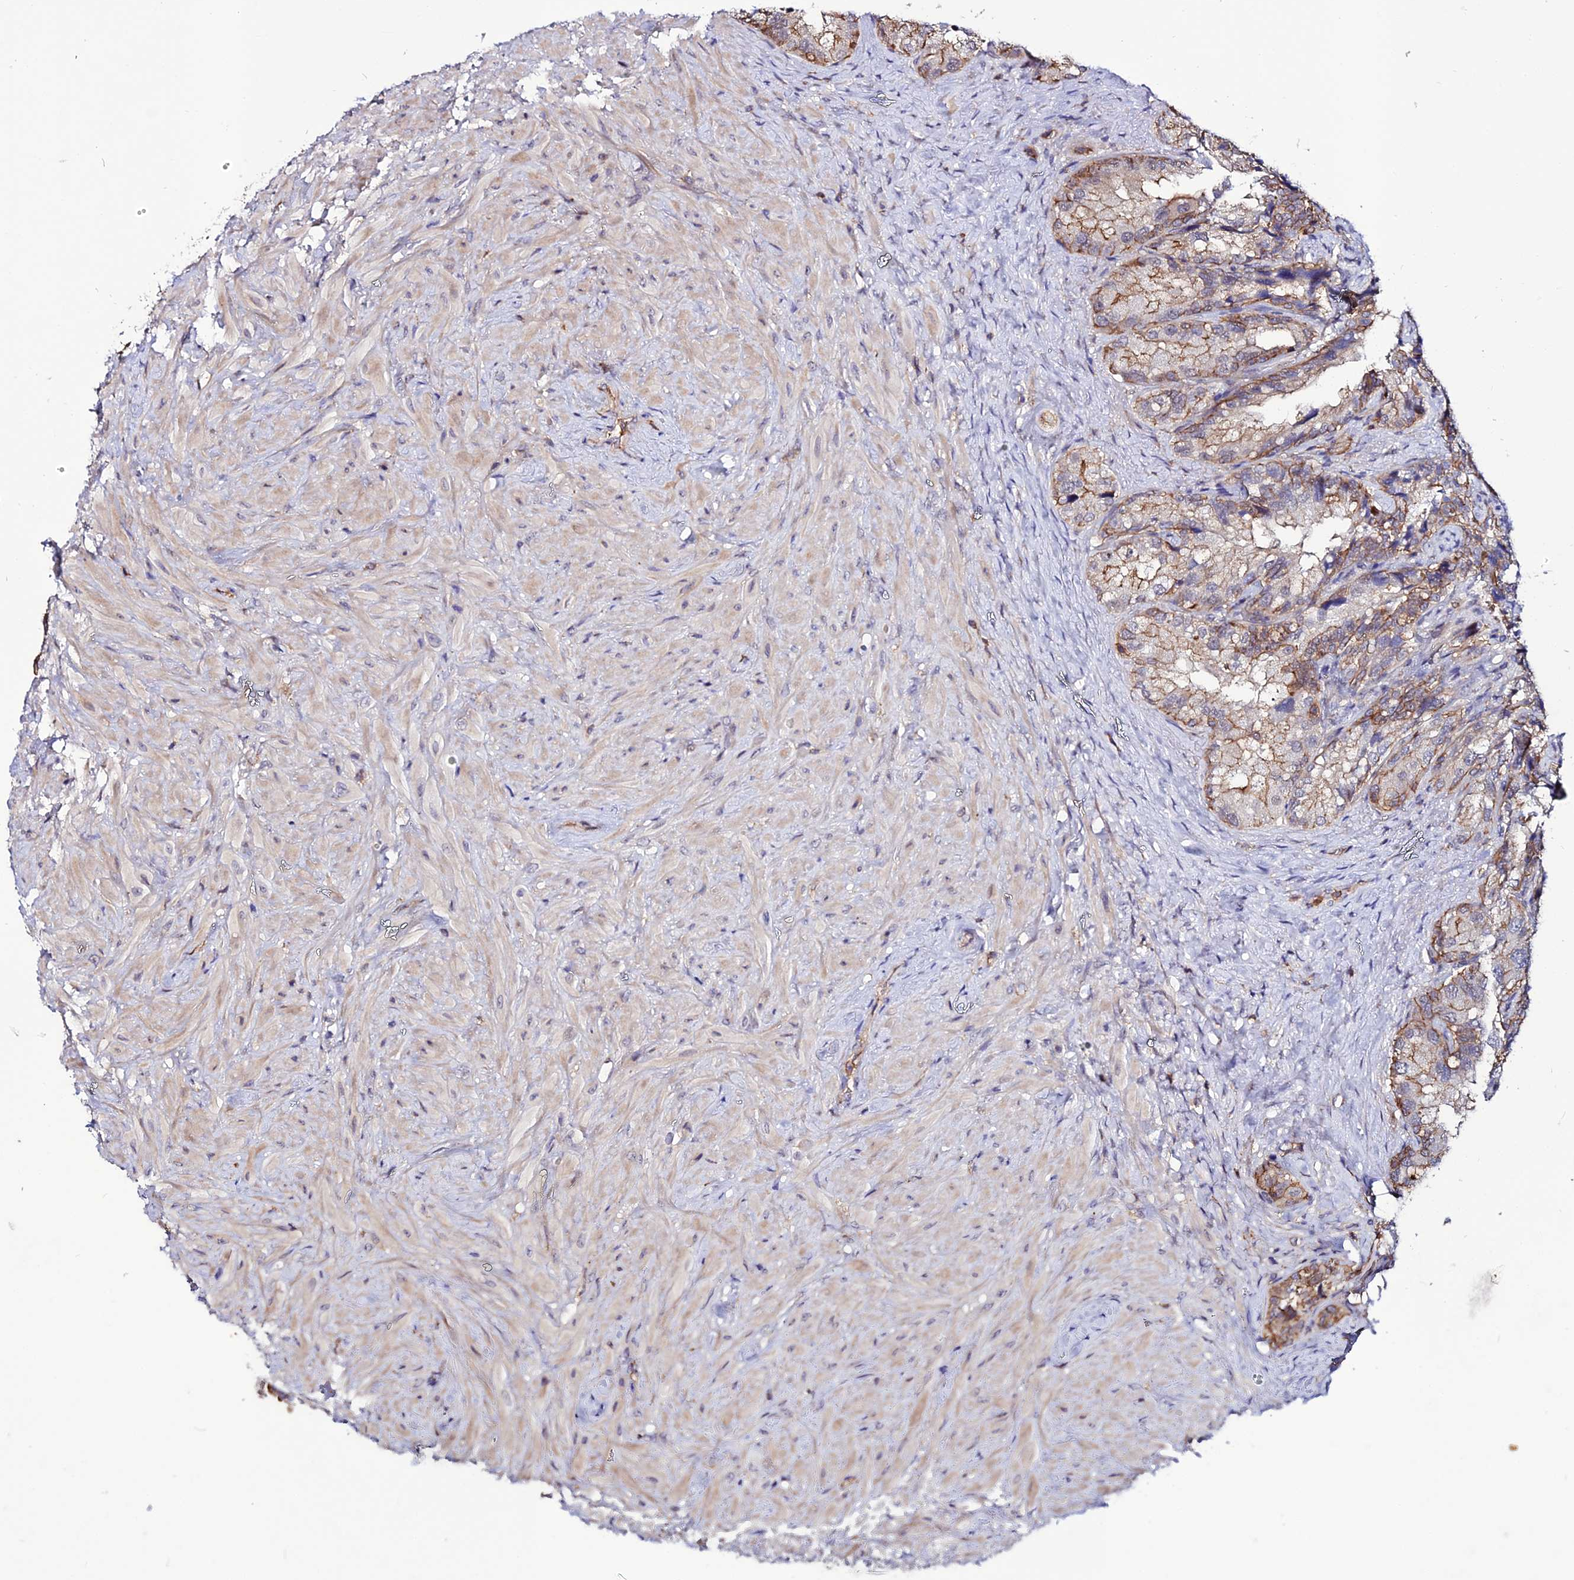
{"staining": {"intensity": "moderate", "quantity": ">75%", "location": "cytoplasmic/membranous"}, "tissue": "seminal vesicle", "cell_type": "Glandular cells", "image_type": "normal", "snomed": [{"axis": "morphology", "description": "Normal tissue, NOS"}, {"axis": "topography", "description": "Seminal veicle"}, {"axis": "topography", "description": "Peripheral nerve tissue"}], "caption": "A micrograph showing moderate cytoplasmic/membranous positivity in about >75% of glandular cells in normal seminal vesicle, as visualized by brown immunohistochemical staining.", "gene": "USP17L10", "patient": {"sex": "male", "age": 67}}